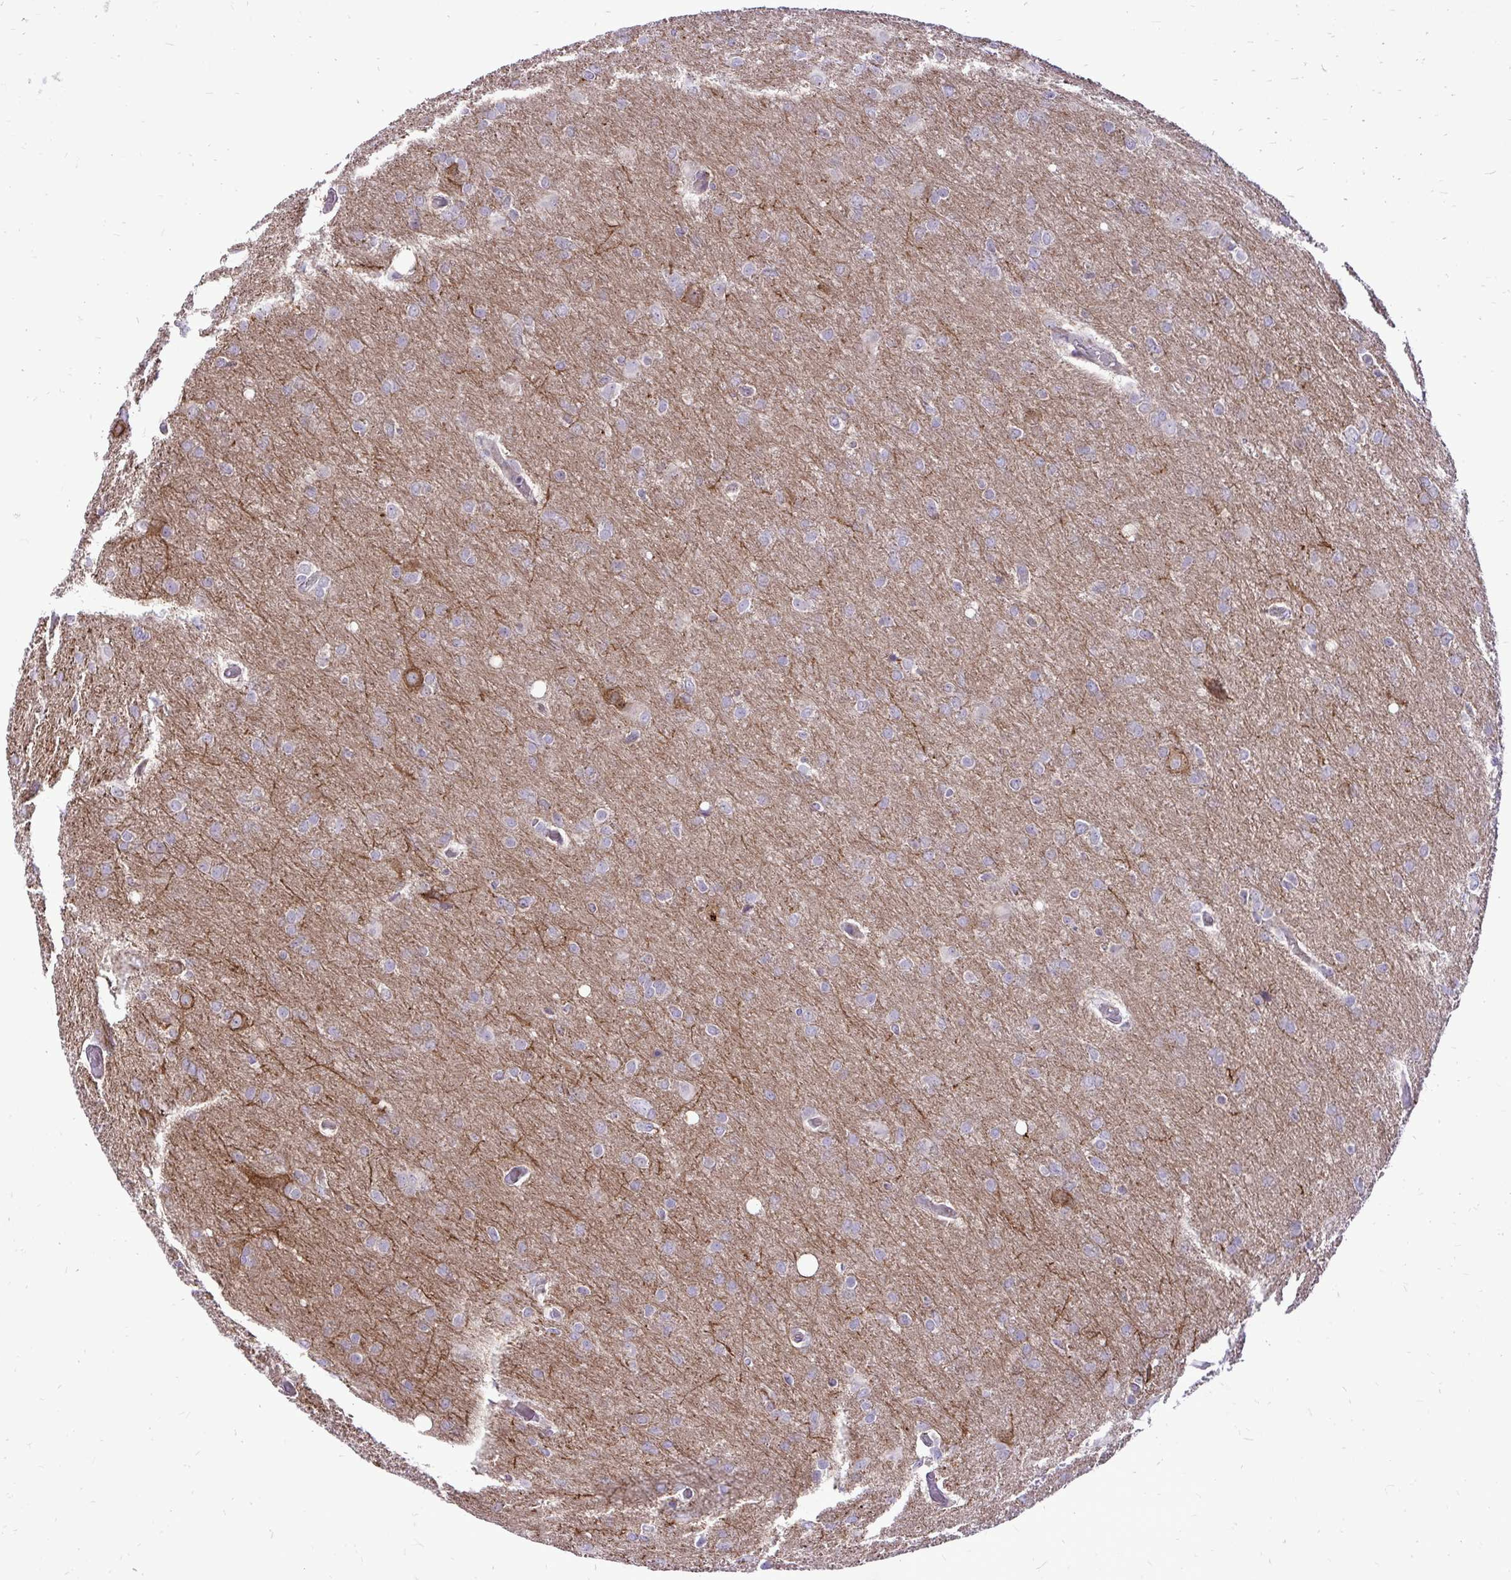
{"staining": {"intensity": "negative", "quantity": "none", "location": "none"}, "tissue": "glioma", "cell_type": "Tumor cells", "image_type": "cancer", "snomed": [{"axis": "morphology", "description": "Glioma, malignant, High grade"}, {"axis": "topography", "description": "Brain"}], "caption": "Immunohistochemical staining of malignant high-grade glioma exhibits no significant staining in tumor cells.", "gene": "SPTBN2", "patient": {"sex": "male", "age": 53}}